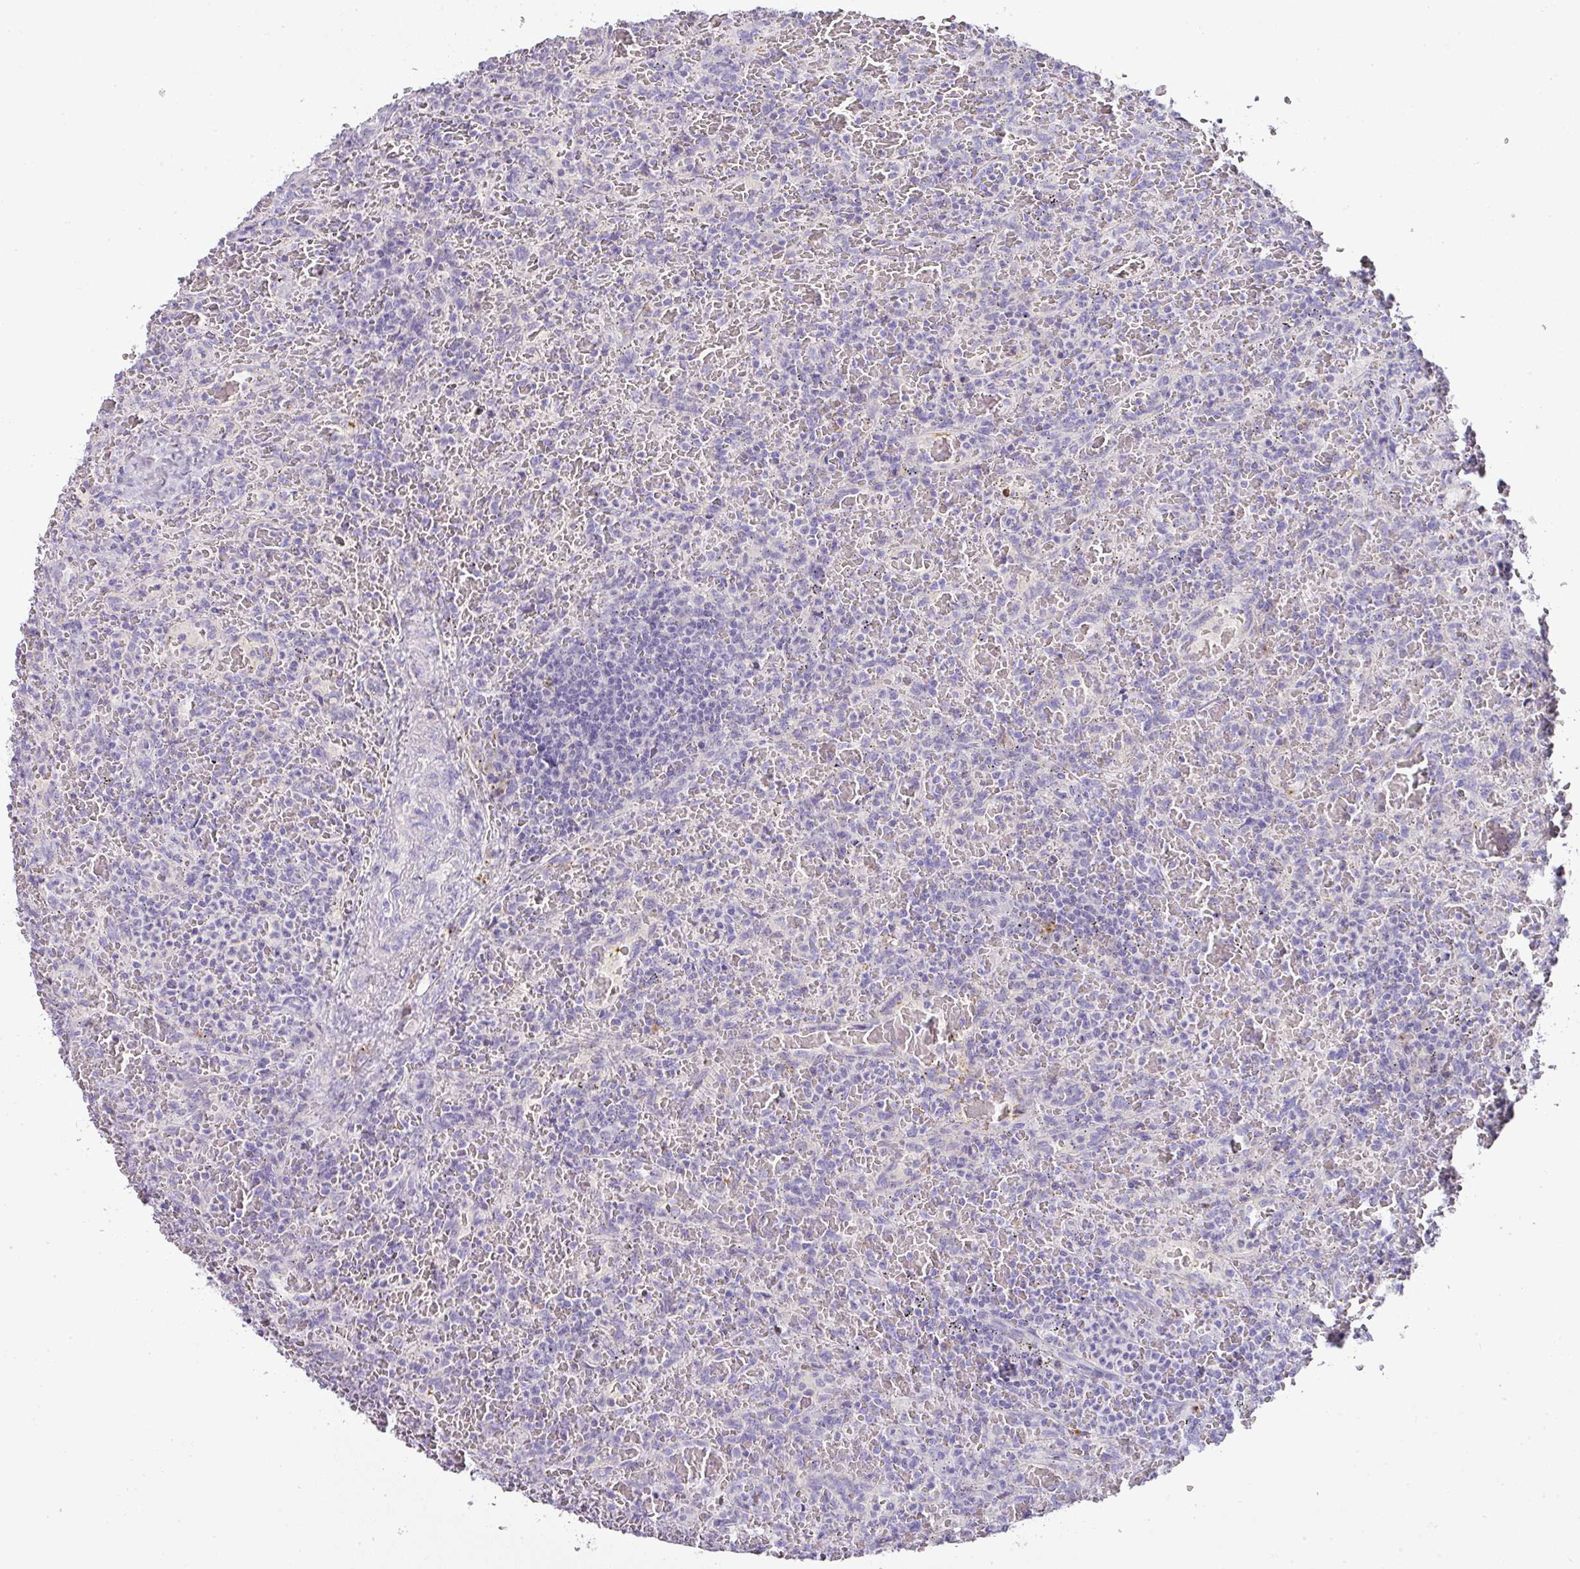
{"staining": {"intensity": "negative", "quantity": "none", "location": "none"}, "tissue": "lymphoma", "cell_type": "Tumor cells", "image_type": "cancer", "snomed": [{"axis": "morphology", "description": "Malignant lymphoma, non-Hodgkin's type, Low grade"}, {"axis": "topography", "description": "Spleen"}], "caption": "Tumor cells are negative for brown protein staining in low-grade malignant lymphoma, non-Hodgkin's type.", "gene": "CCZ1", "patient": {"sex": "female", "age": 64}}